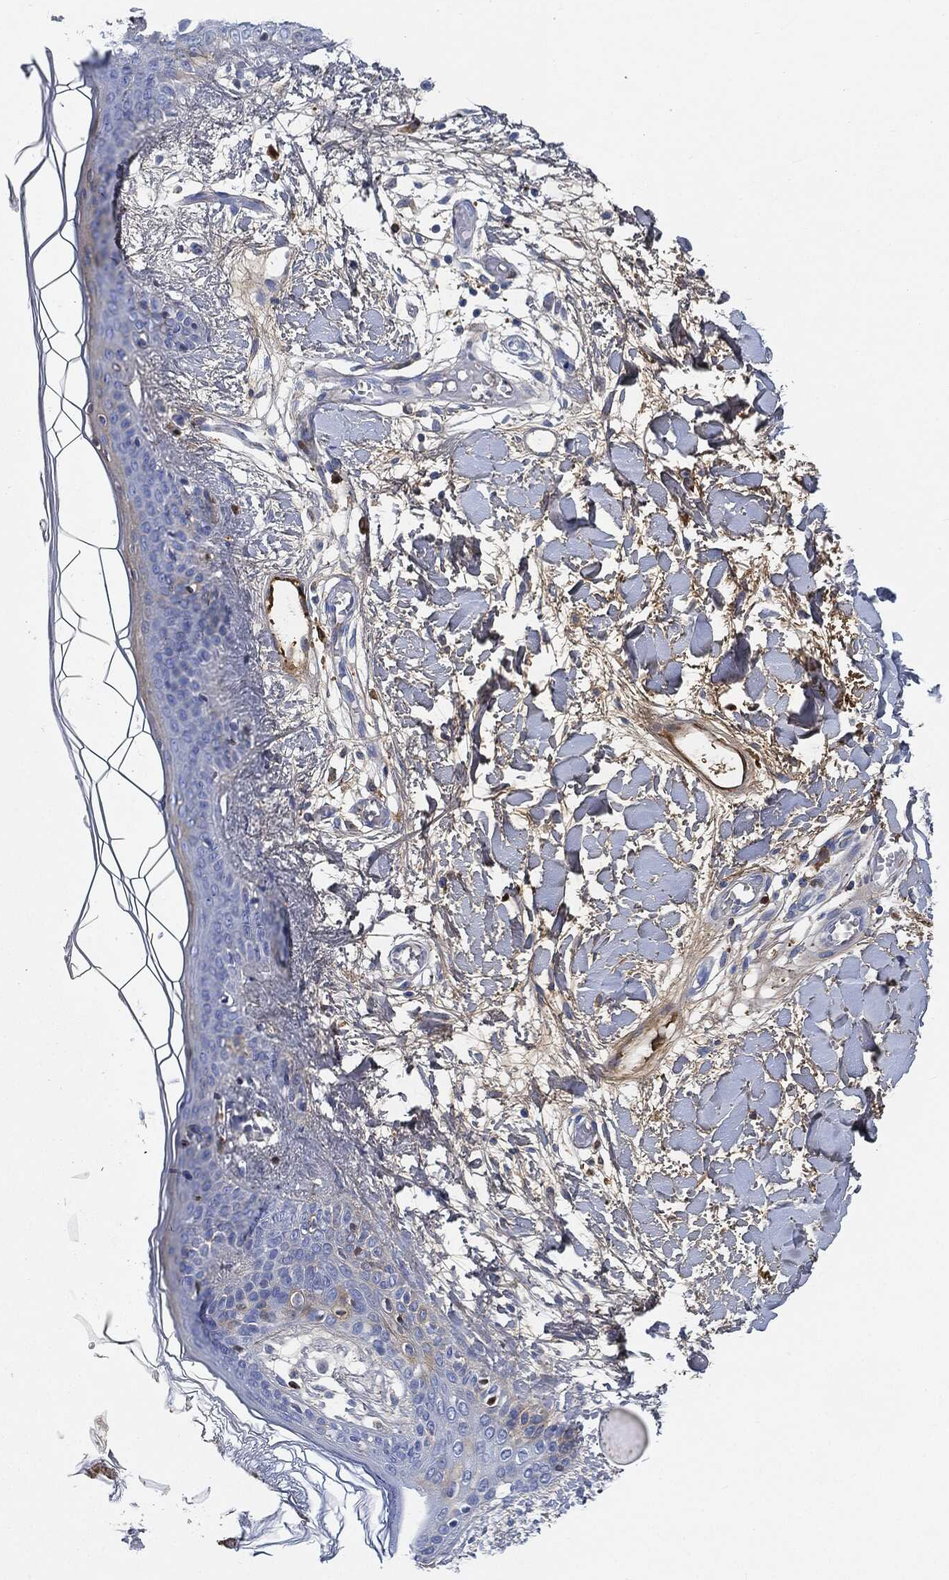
{"staining": {"intensity": "negative", "quantity": "none", "location": "none"}, "tissue": "skin", "cell_type": "Fibroblasts", "image_type": "normal", "snomed": [{"axis": "morphology", "description": "Normal tissue, NOS"}, {"axis": "topography", "description": "Skin"}], "caption": "The image reveals no staining of fibroblasts in benign skin. (DAB (3,3'-diaminobenzidine) immunohistochemistry visualized using brightfield microscopy, high magnification).", "gene": "IGLV6", "patient": {"sex": "female", "age": 34}}